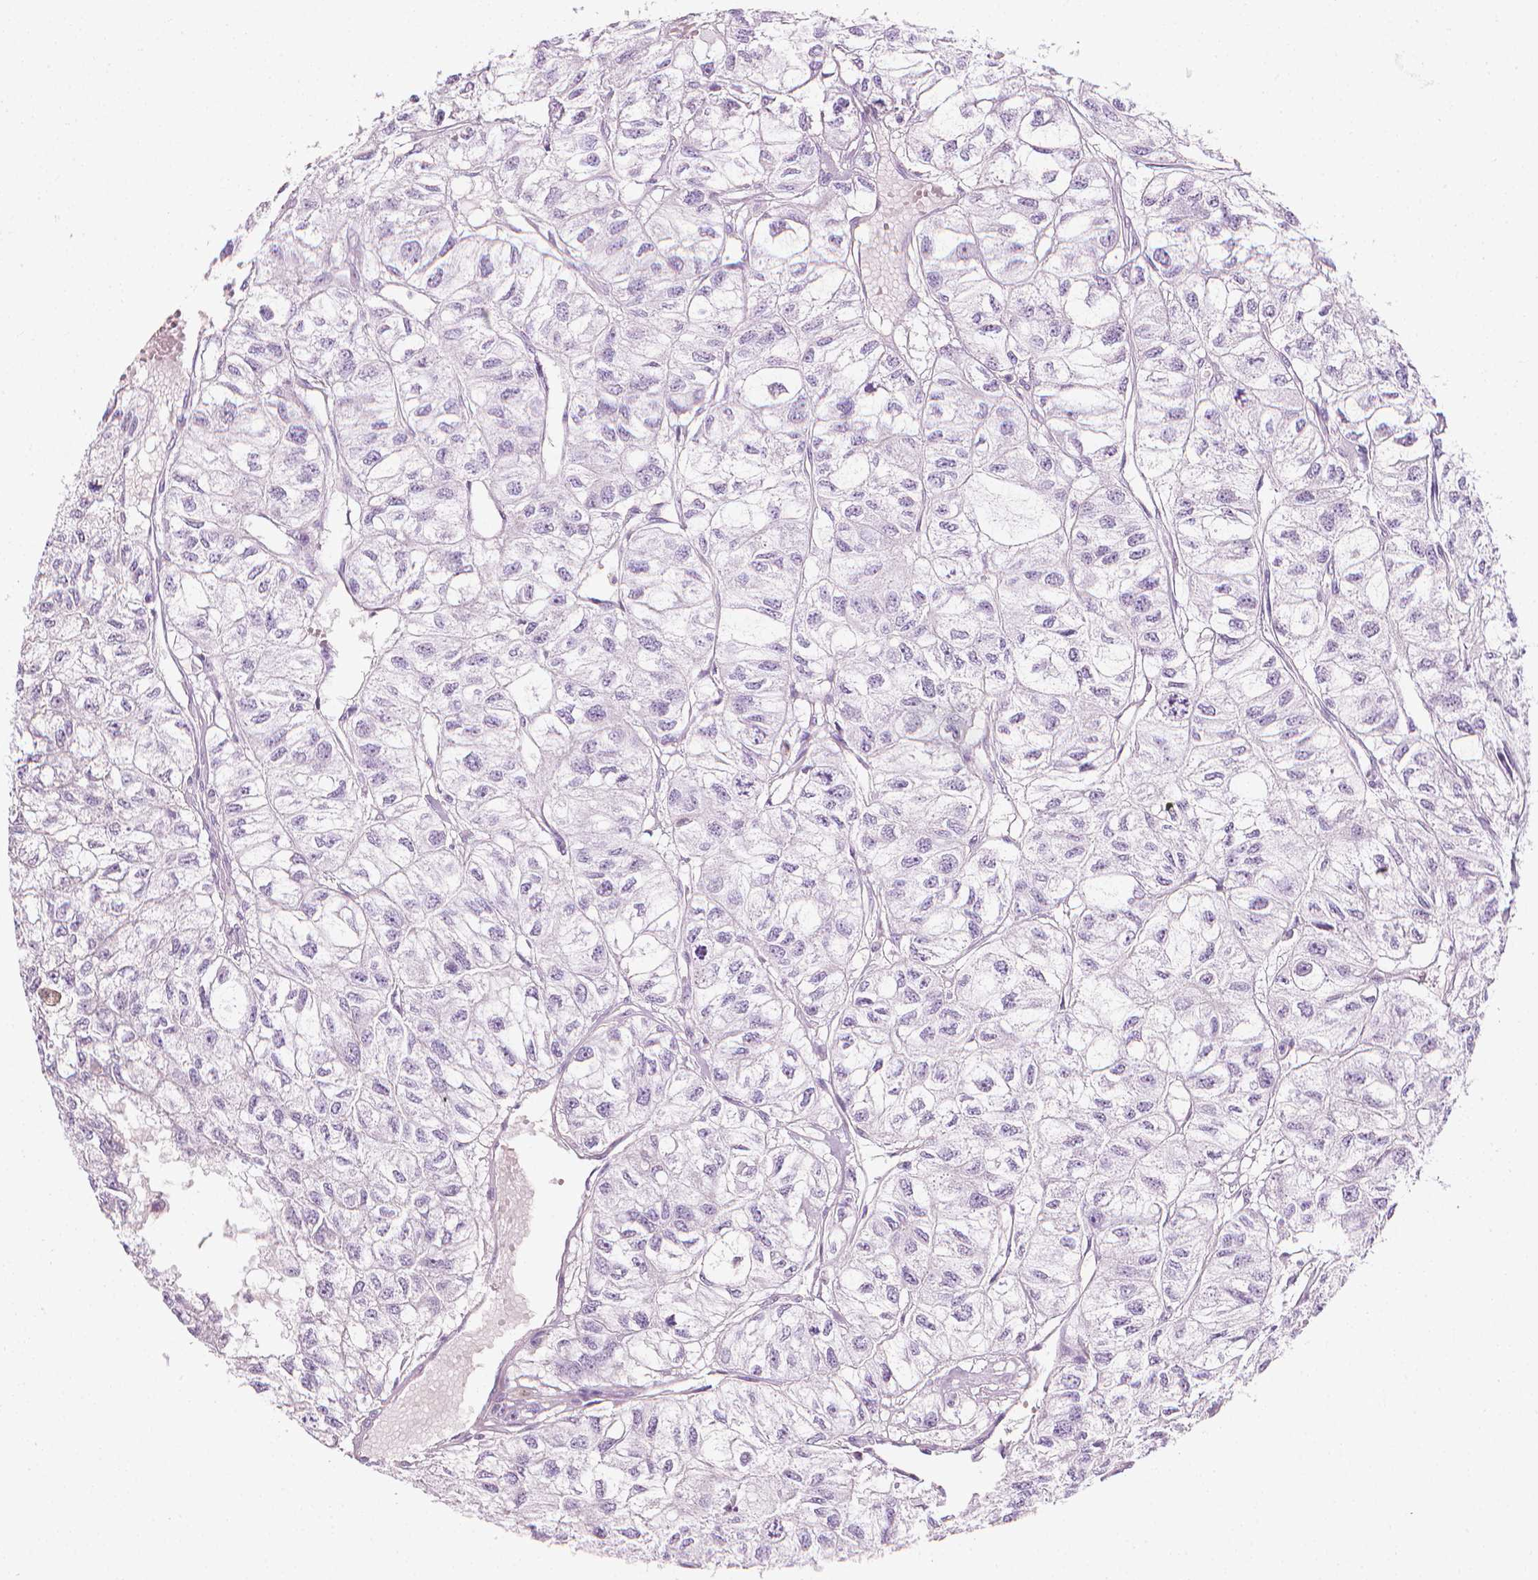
{"staining": {"intensity": "negative", "quantity": "none", "location": "none"}, "tissue": "renal cancer", "cell_type": "Tumor cells", "image_type": "cancer", "snomed": [{"axis": "morphology", "description": "Adenocarcinoma, NOS"}, {"axis": "topography", "description": "Kidney"}], "caption": "This is an IHC image of human renal adenocarcinoma. There is no positivity in tumor cells.", "gene": "DCAF8L1", "patient": {"sex": "male", "age": 56}}